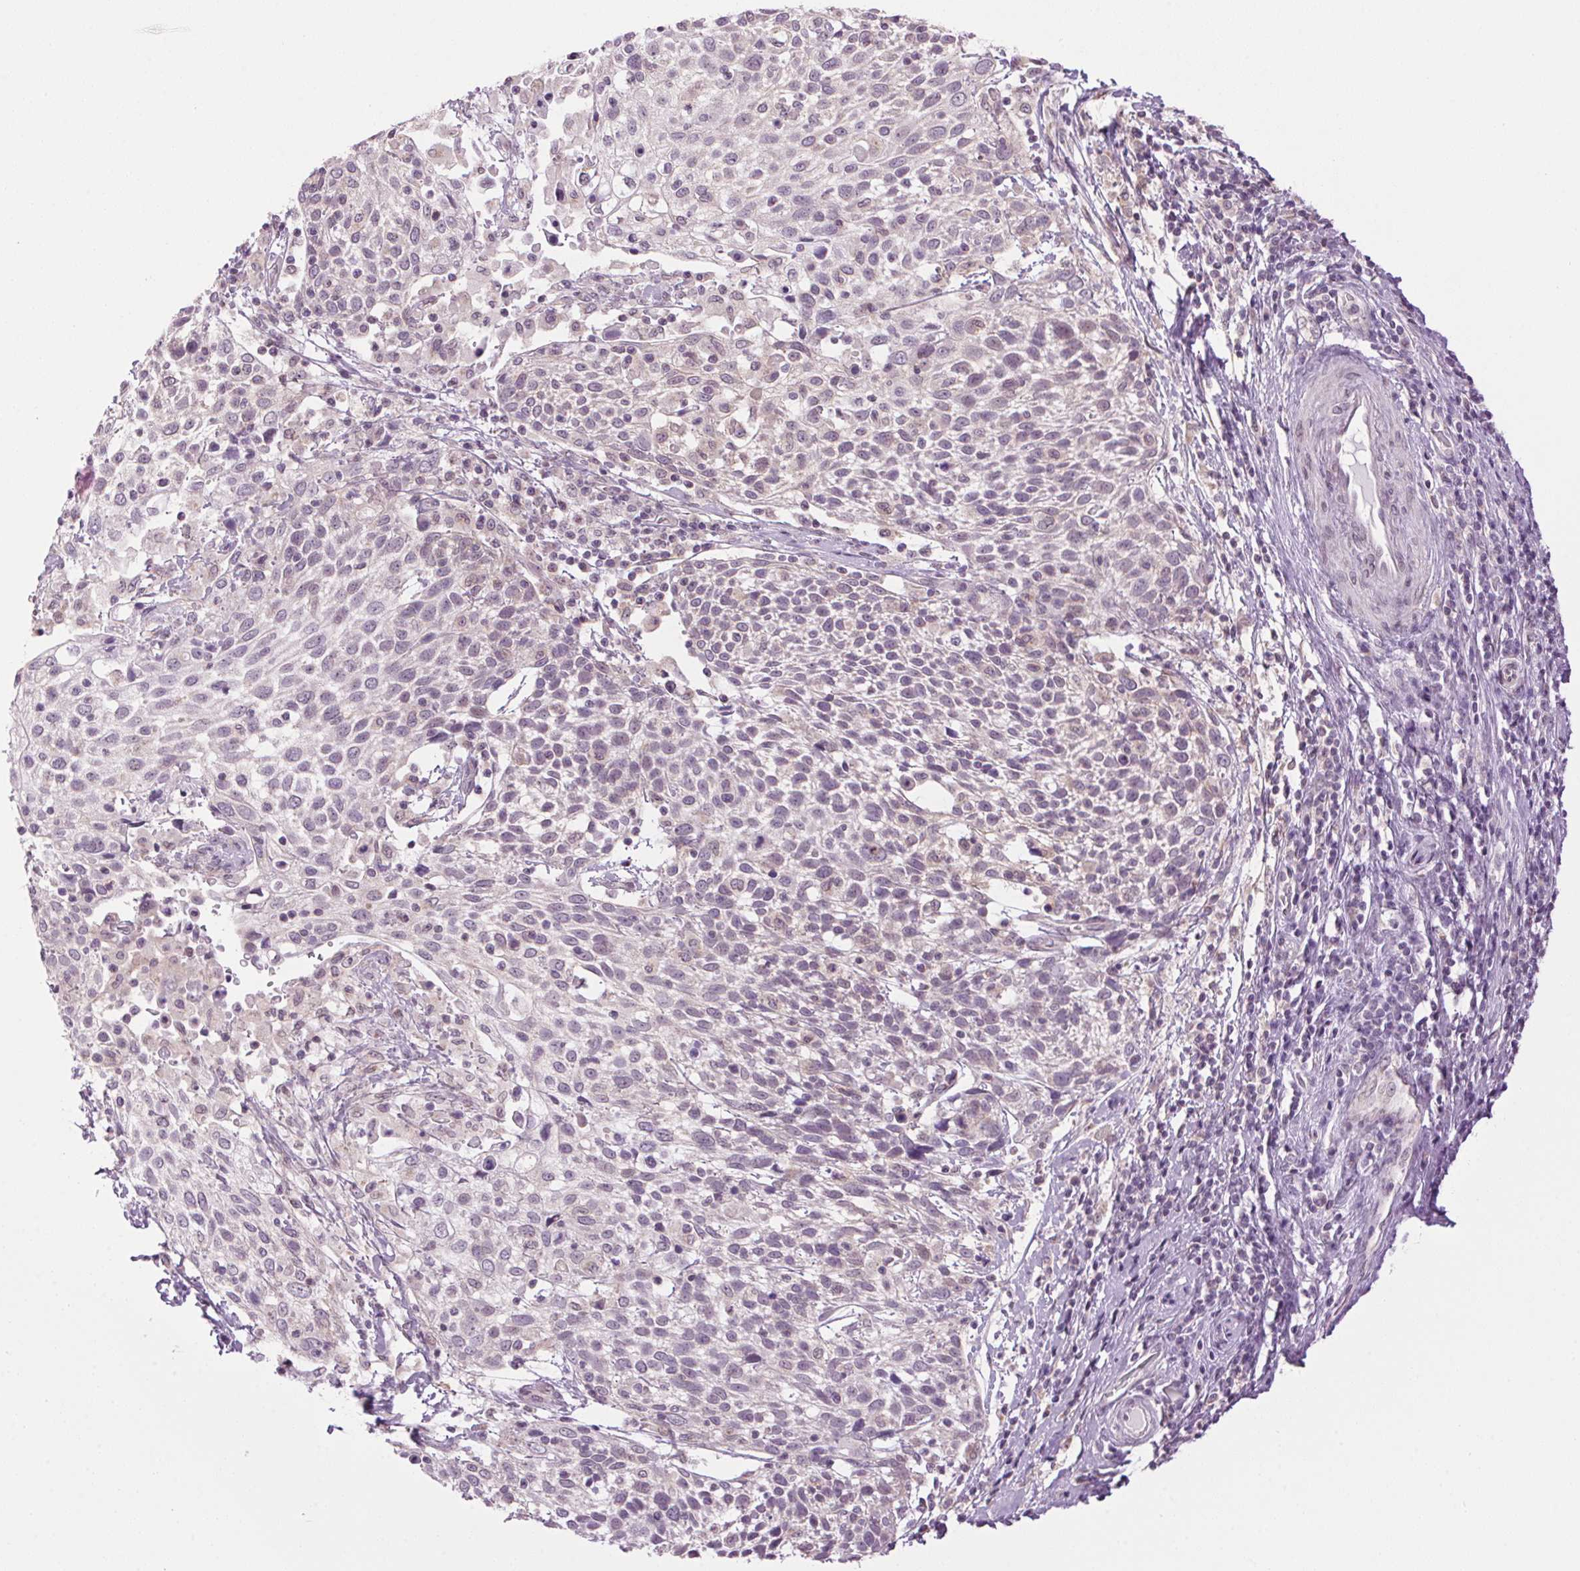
{"staining": {"intensity": "negative", "quantity": "none", "location": "none"}, "tissue": "cervical cancer", "cell_type": "Tumor cells", "image_type": "cancer", "snomed": [{"axis": "morphology", "description": "Squamous cell carcinoma, NOS"}, {"axis": "topography", "description": "Cervix"}], "caption": "A micrograph of cervical cancer (squamous cell carcinoma) stained for a protein displays no brown staining in tumor cells.", "gene": "SMIM13", "patient": {"sex": "female", "age": 61}}